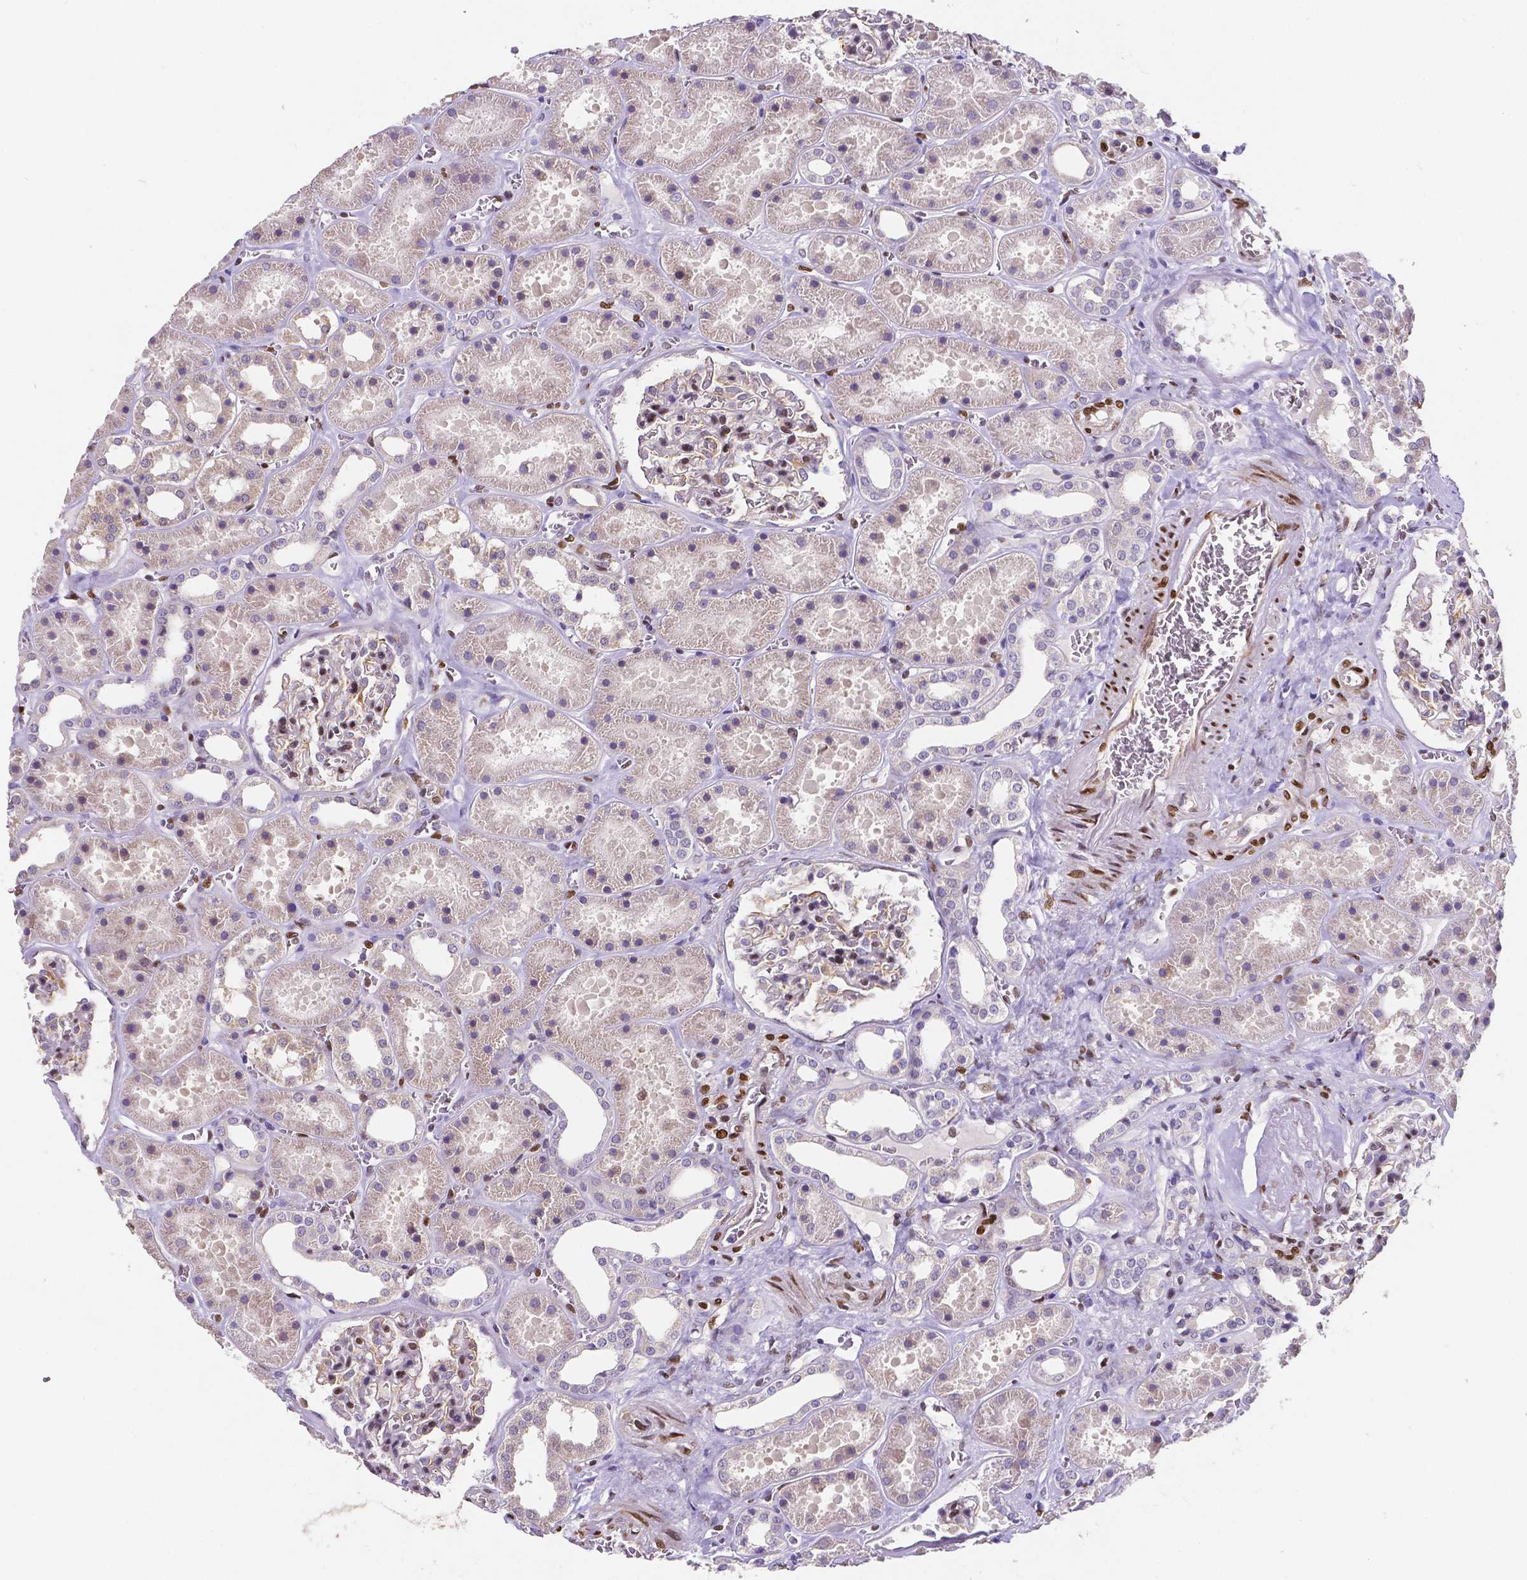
{"staining": {"intensity": "moderate", "quantity": "<25%", "location": "cytoplasmic/membranous,nuclear"}, "tissue": "kidney", "cell_type": "Cells in glomeruli", "image_type": "normal", "snomed": [{"axis": "morphology", "description": "Normal tissue, NOS"}, {"axis": "topography", "description": "Kidney"}], "caption": "Immunohistochemistry (IHC) micrograph of normal kidney: kidney stained using immunohistochemistry (IHC) exhibits low levels of moderate protein expression localized specifically in the cytoplasmic/membranous,nuclear of cells in glomeruli, appearing as a cytoplasmic/membranous,nuclear brown color.", "gene": "MEF2C", "patient": {"sex": "female", "age": 41}}